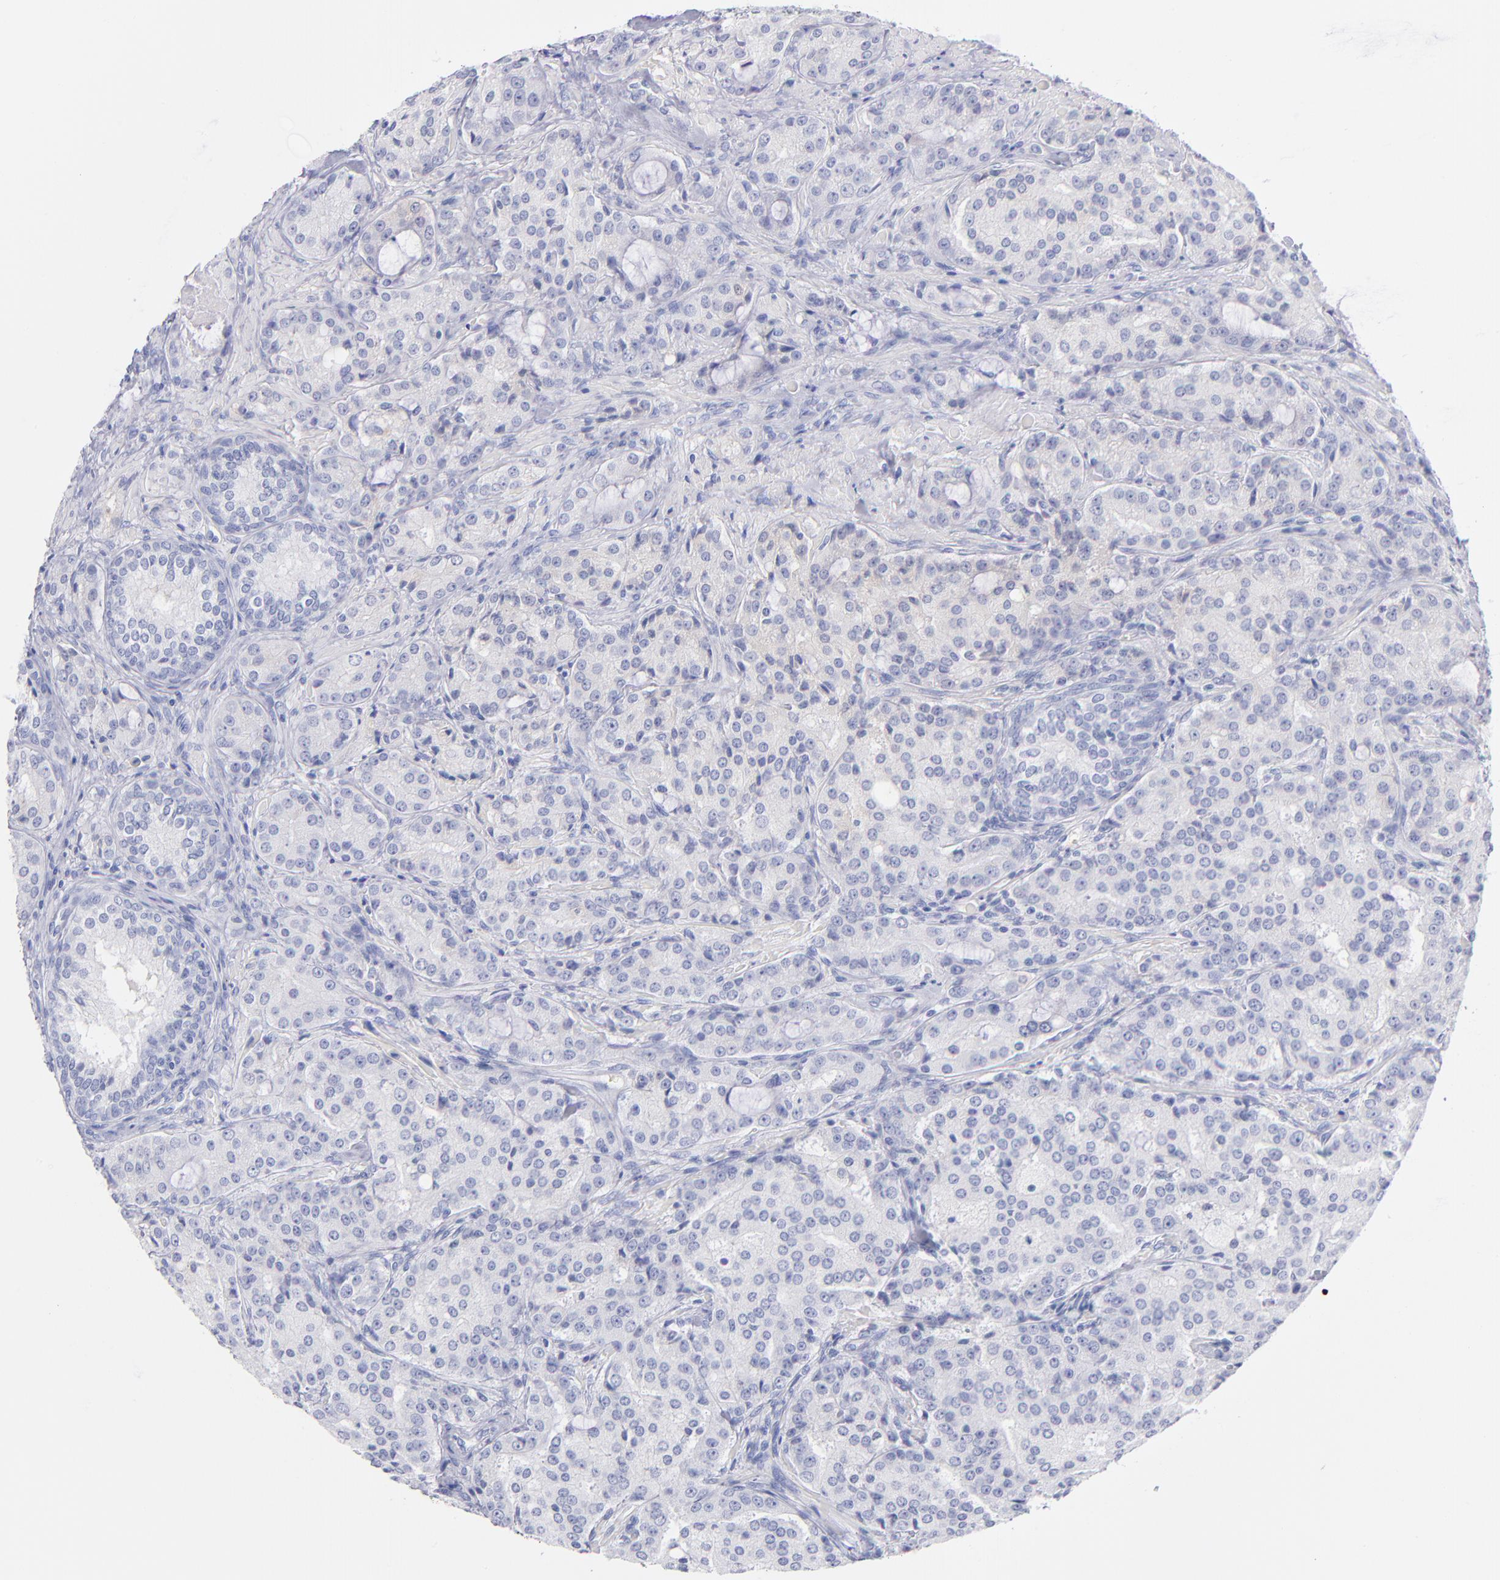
{"staining": {"intensity": "weak", "quantity": "<25%", "location": "cytoplasmic/membranous"}, "tissue": "prostate cancer", "cell_type": "Tumor cells", "image_type": "cancer", "snomed": [{"axis": "morphology", "description": "Adenocarcinoma, High grade"}, {"axis": "topography", "description": "Prostate"}], "caption": "There is no significant staining in tumor cells of prostate high-grade adenocarcinoma.", "gene": "HP", "patient": {"sex": "male", "age": 72}}